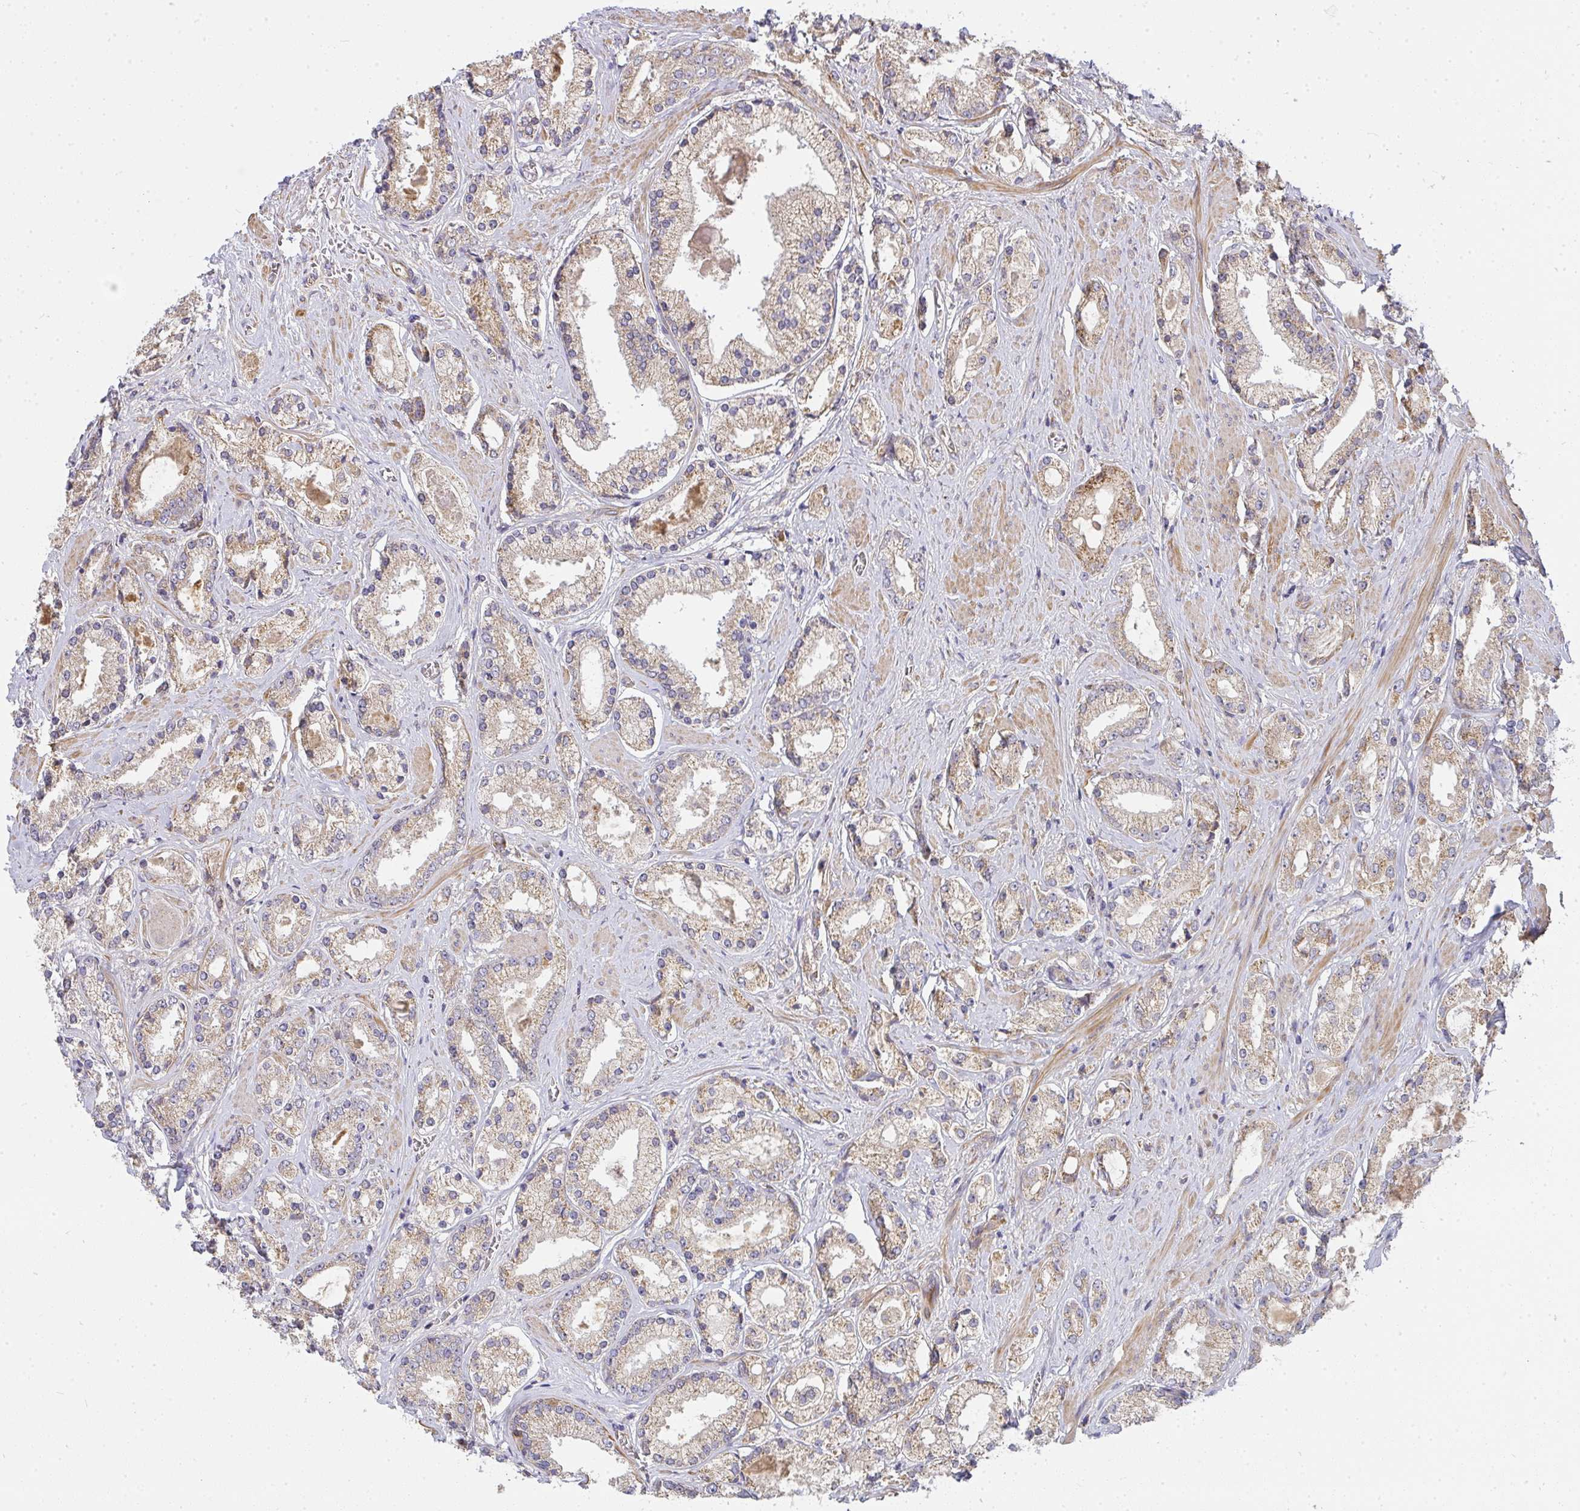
{"staining": {"intensity": "weak", "quantity": ">75%", "location": "cytoplasmic/membranous"}, "tissue": "prostate cancer", "cell_type": "Tumor cells", "image_type": "cancer", "snomed": [{"axis": "morphology", "description": "Adenocarcinoma, High grade"}, {"axis": "topography", "description": "Prostate"}], "caption": "This image demonstrates prostate high-grade adenocarcinoma stained with IHC to label a protein in brown. The cytoplasmic/membranous of tumor cells show weak positivity for the protein. Nuclei are counter-stained blue.", "gene": "B4GALT6", "patient": {"sex": "male", "age": 67}}